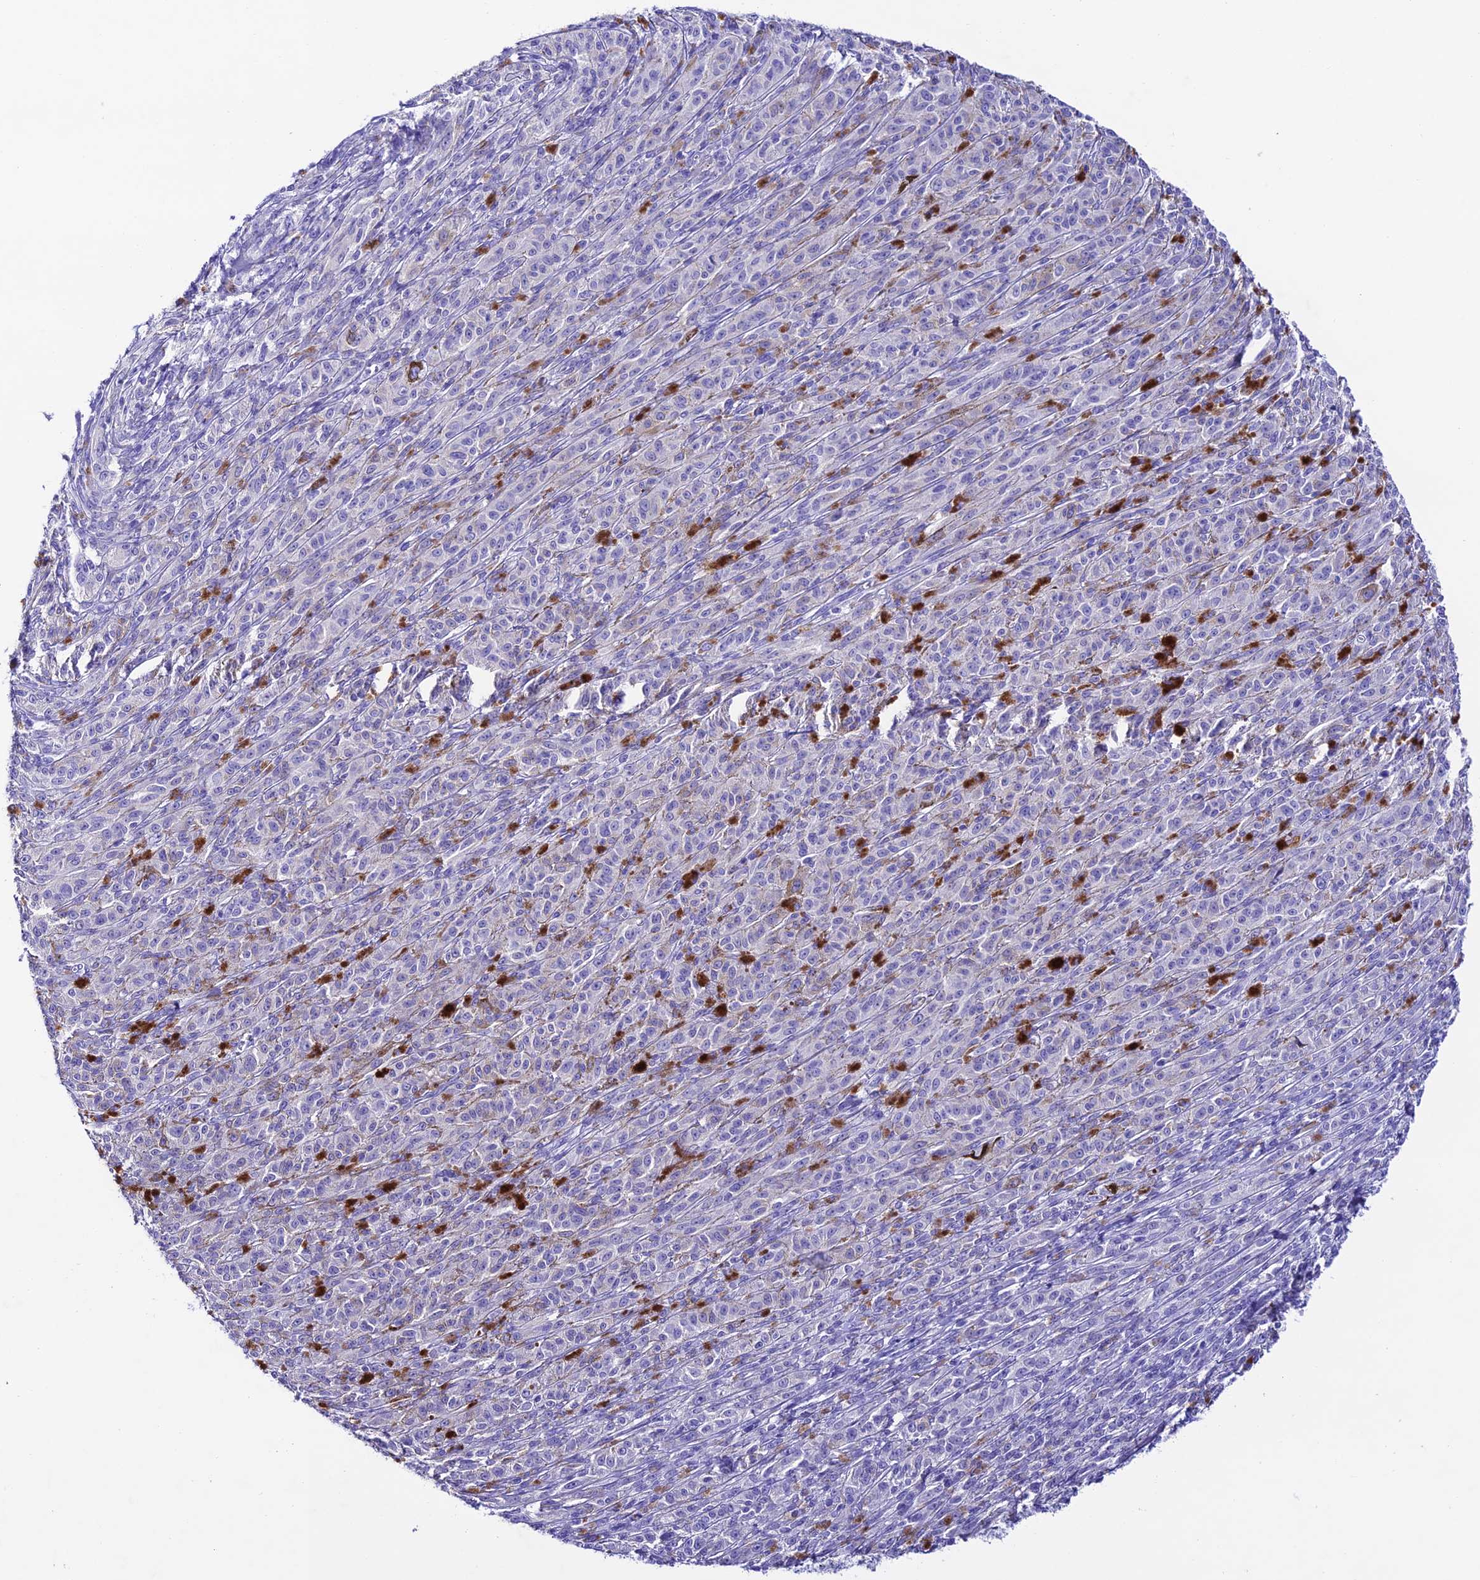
{"staining": {"intensity": "negative", "quantity": "none", "location": "none"}, "tissue": "melanoma", "cell_type": "Tumor cells", "image_type": "cancer", "snomed": [{"axis": "morphology", "description": "Malignant melanoma, NOS"}, {"axis": "topography", "description": "Skin"}], "caption": "A micrograph of melanoma stained for a protein shows no brown staining in tumor cells. Brightfield microscopy of immunohistochemistry (IHC) stained with DAB (brown) and hematoxylin (blue), captured at high magnification.", "gene": "NLRP6", "patient": {"sex": "female", "age": 52}}